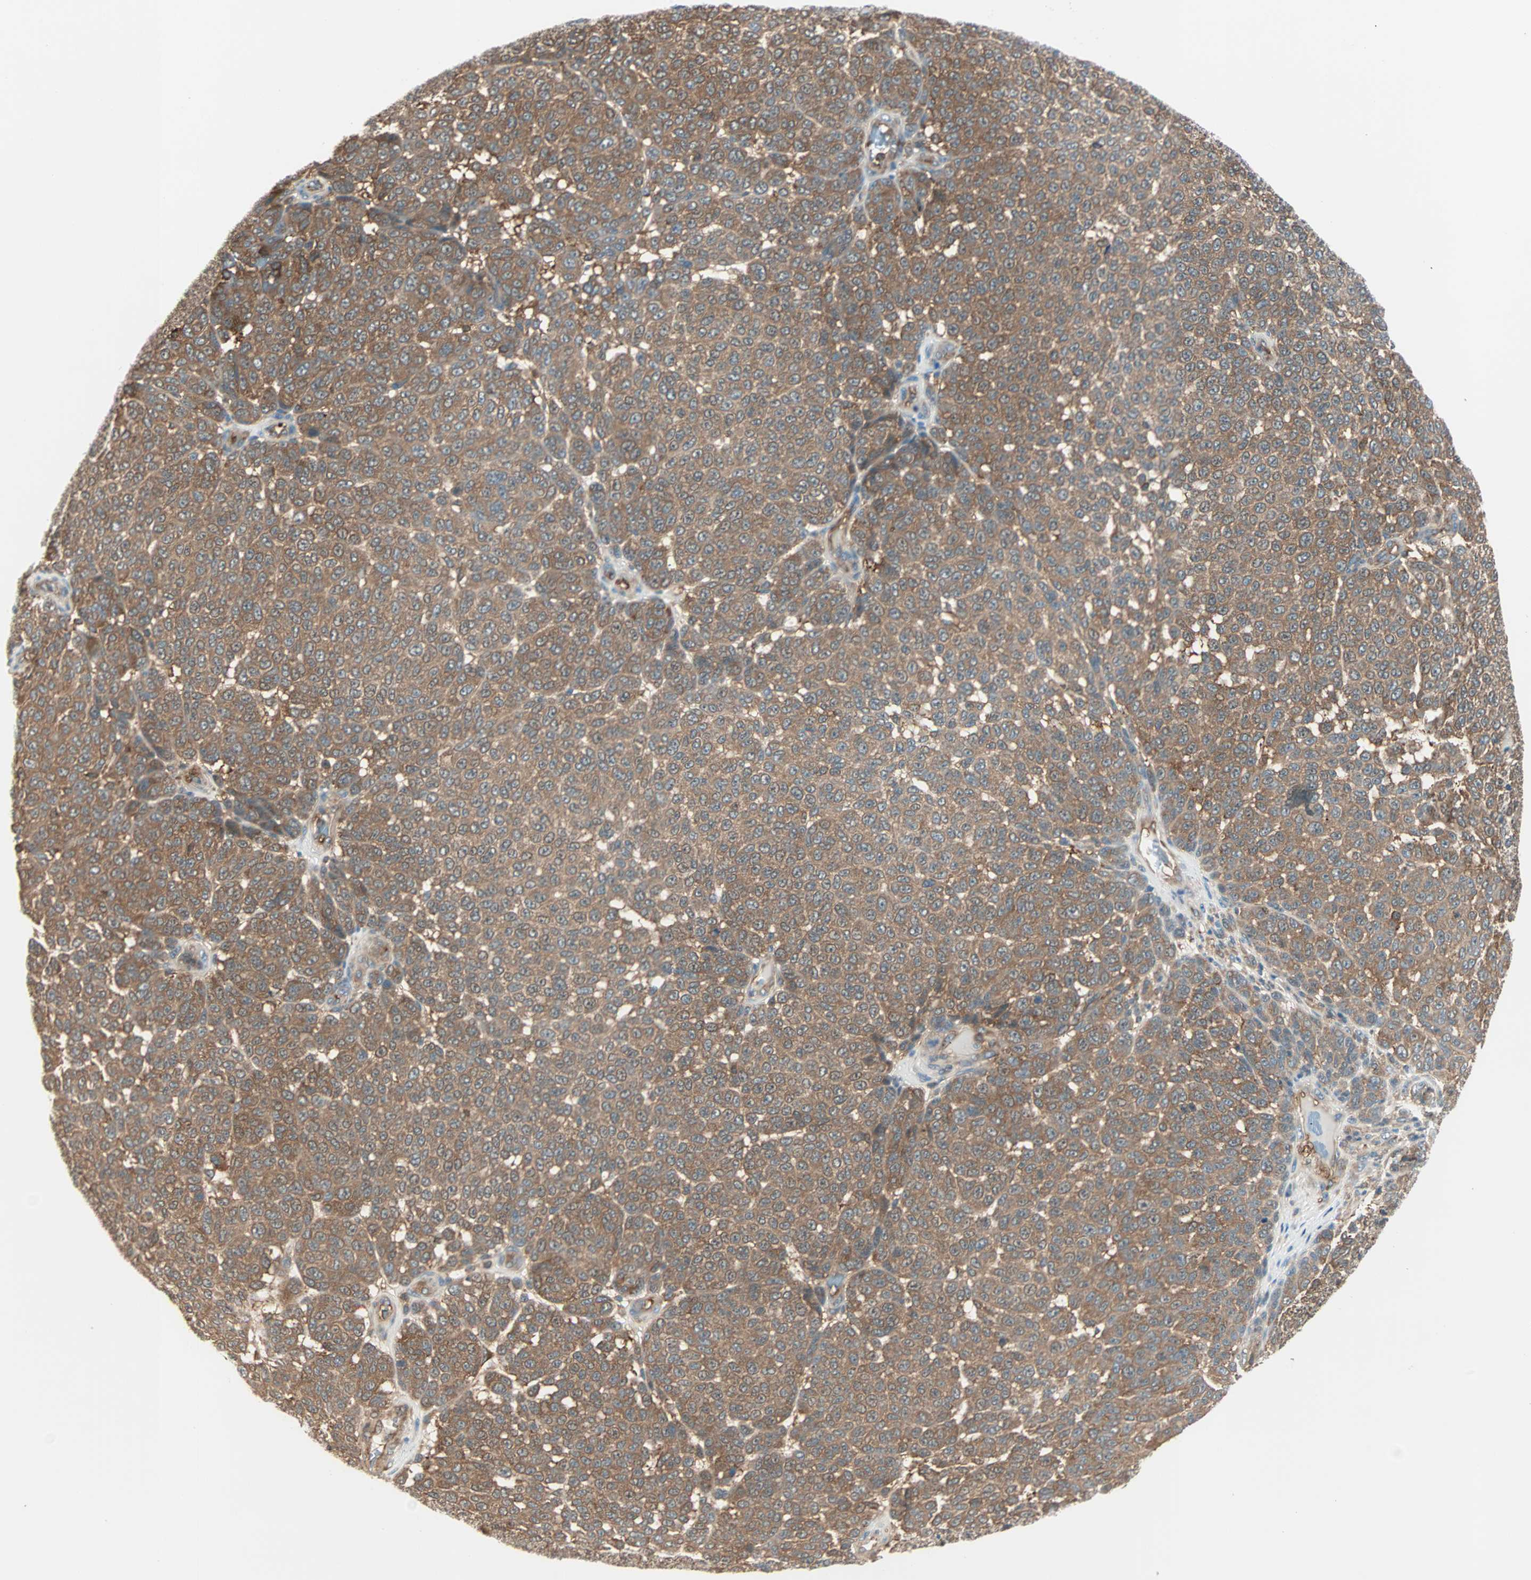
{"staining": {"intensity": "moderate", "quantity": ">75%", "location": "cytoplasmic/membranous"}, "tissue": "melanoma", "cell_type": "Tumor cells", "image_type": "cancer", "snomed": [{"axis": "morphology", "description": "Malignant melanoma, NOS"}, {"axis": "topography", "description": "Skin"}], "caption": "IHC micrograph of neoplastic tissue: human melanoma stained using IHC displays medium levels of moderate protein expression localized specifically in the cytoplasmic/membranous of tumor cells, appearing as a cytoplasmic/membranous brown color.", "gene": "TEC", "patient": {"sex": "male", "age": 59}}